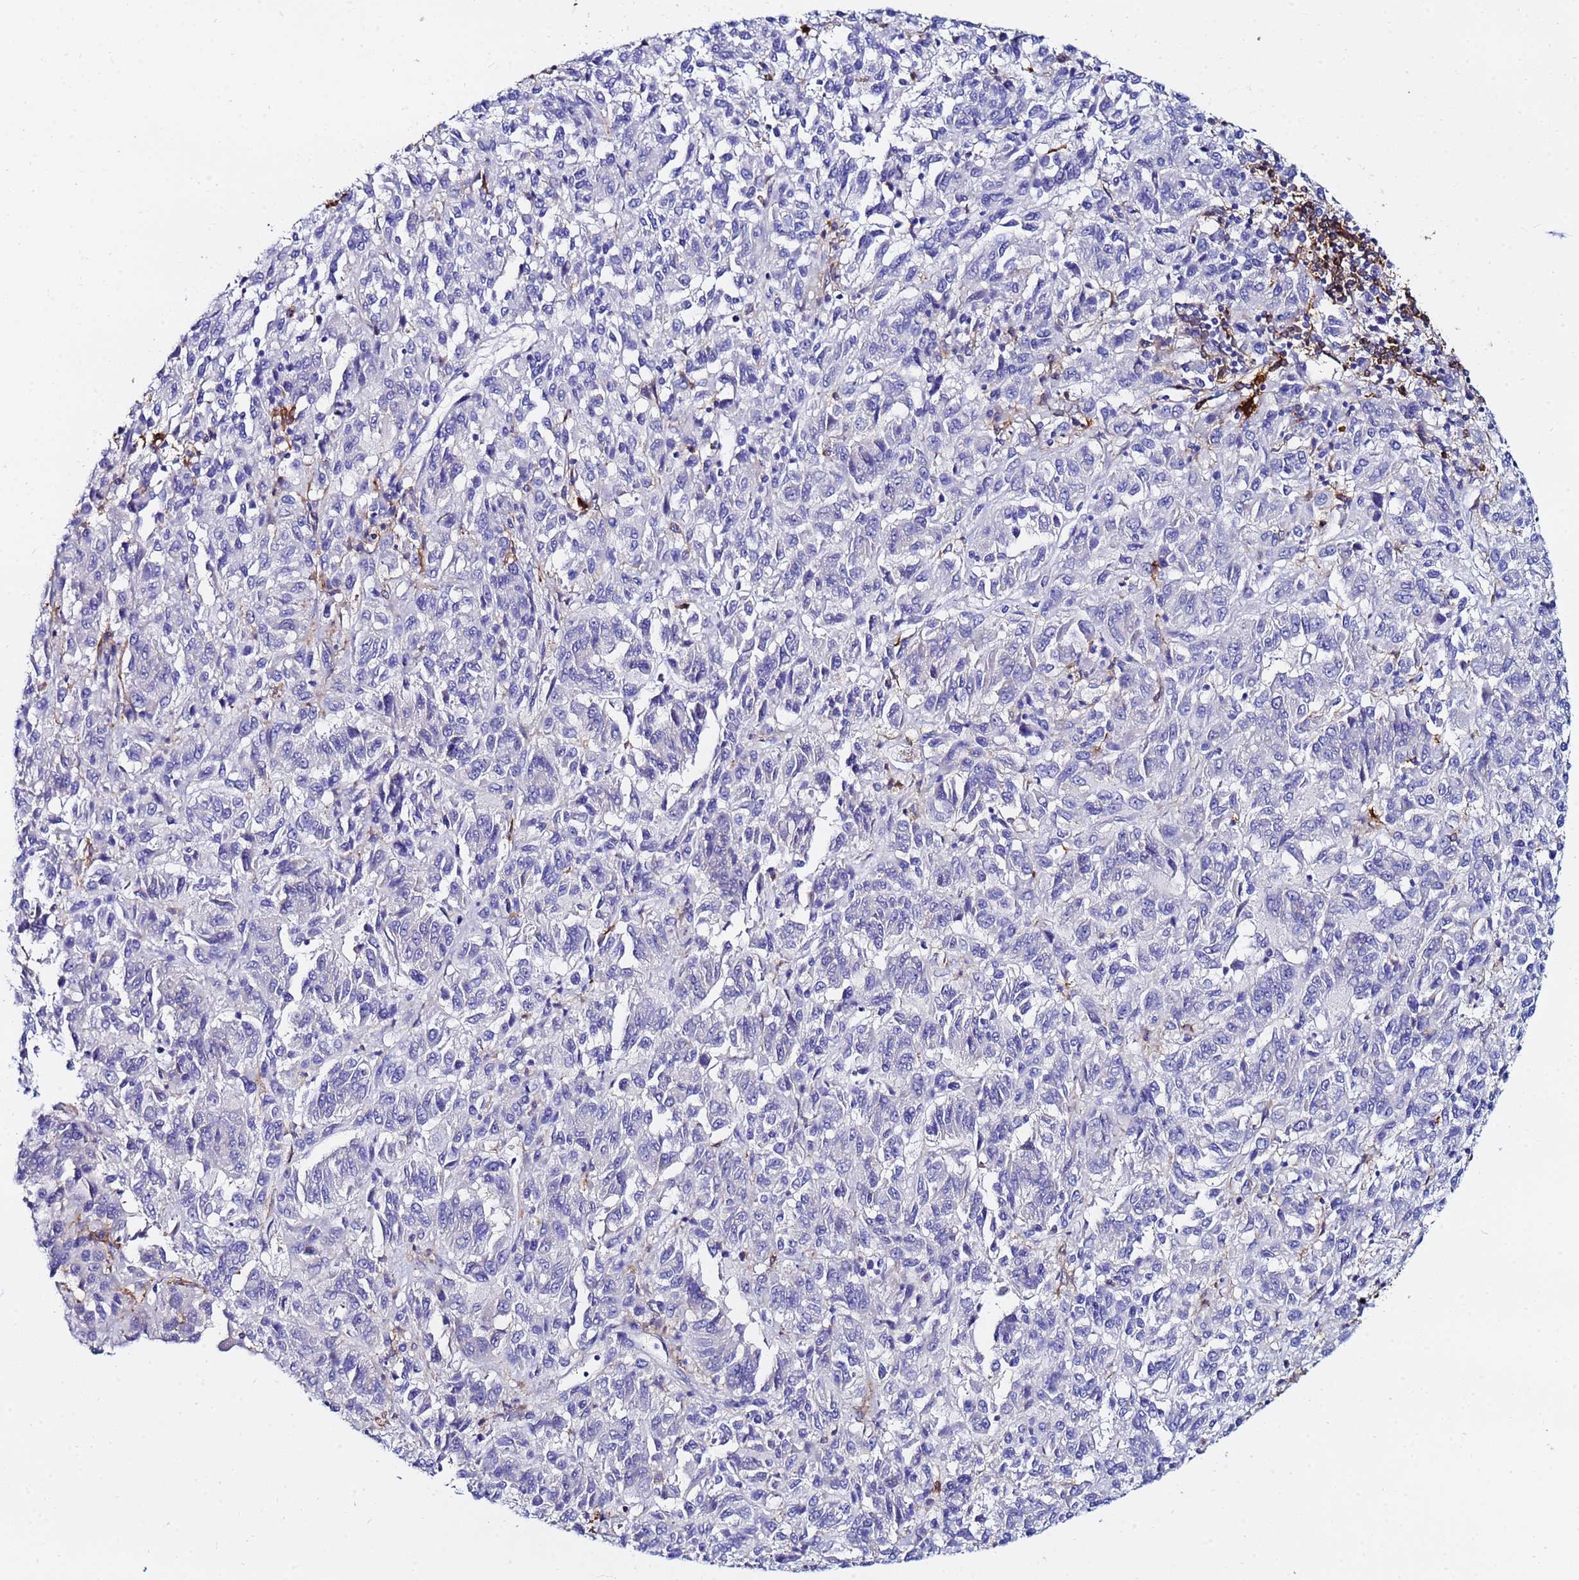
{"staining": {"intensity": "negative", "quantity": "none", "location": "none"}, "tissue": "melanoma", "cell_type": "Tumor cells", "image_type": "cancer", "snomed": [{"axis": "morphology", "description": "Malignant melanoma, Metastatic site"}, {"axis": "topography", "description": "Lung"}], "caption": "Immunohistochemistry histopathology image of melanoma stained for a protein (brown), which reveals no expression in tumor cells. The staining is performed using DAB brown chromogen with nuclei counter-stained in using hematoxylin.", "gene": "BASP1", "patient": {"sex": "male", "age": 64}}